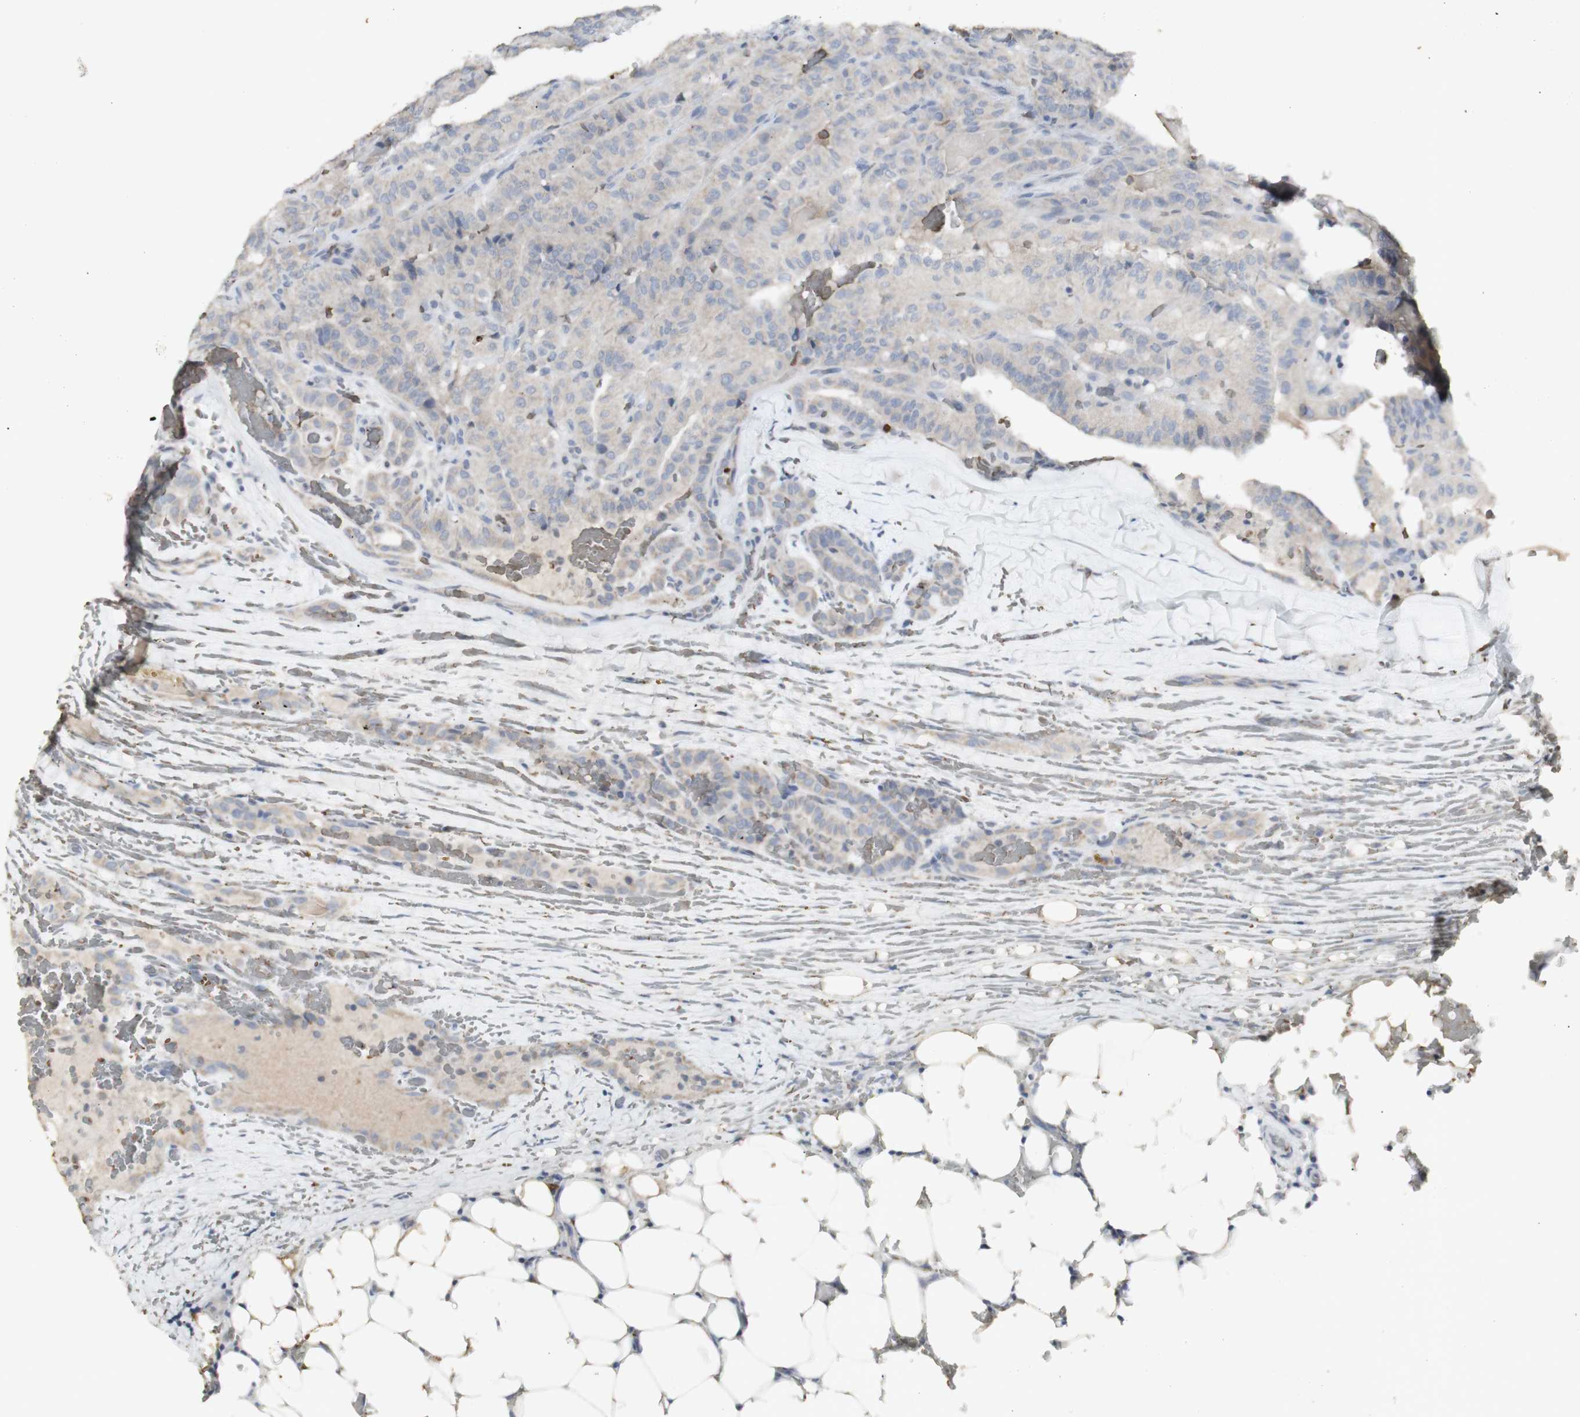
{"staining": {"intensity": "weak", "quantity": ">75%", "location": "cytoplasmic/membranous"}, "tissue": "head and neck cancer", "cell_type": "Tumor cells", "image_type": "cancer", "snomed": [{"axis": "morphology", "description": "Squamous cell carcinoma, NOS"}, {"axis": "topography", "description": "Oral tissue"}, {"axis": "topography", "description": "Head-Neck"}], "caption": "A low amount of weak cytoplasmic/membranous staining is appreciated in about >75% of tumor cells in head and neck squamous cell carcinoma tissue.", "gene": "INS", "patient": {"sex": "female", "age": 50}}